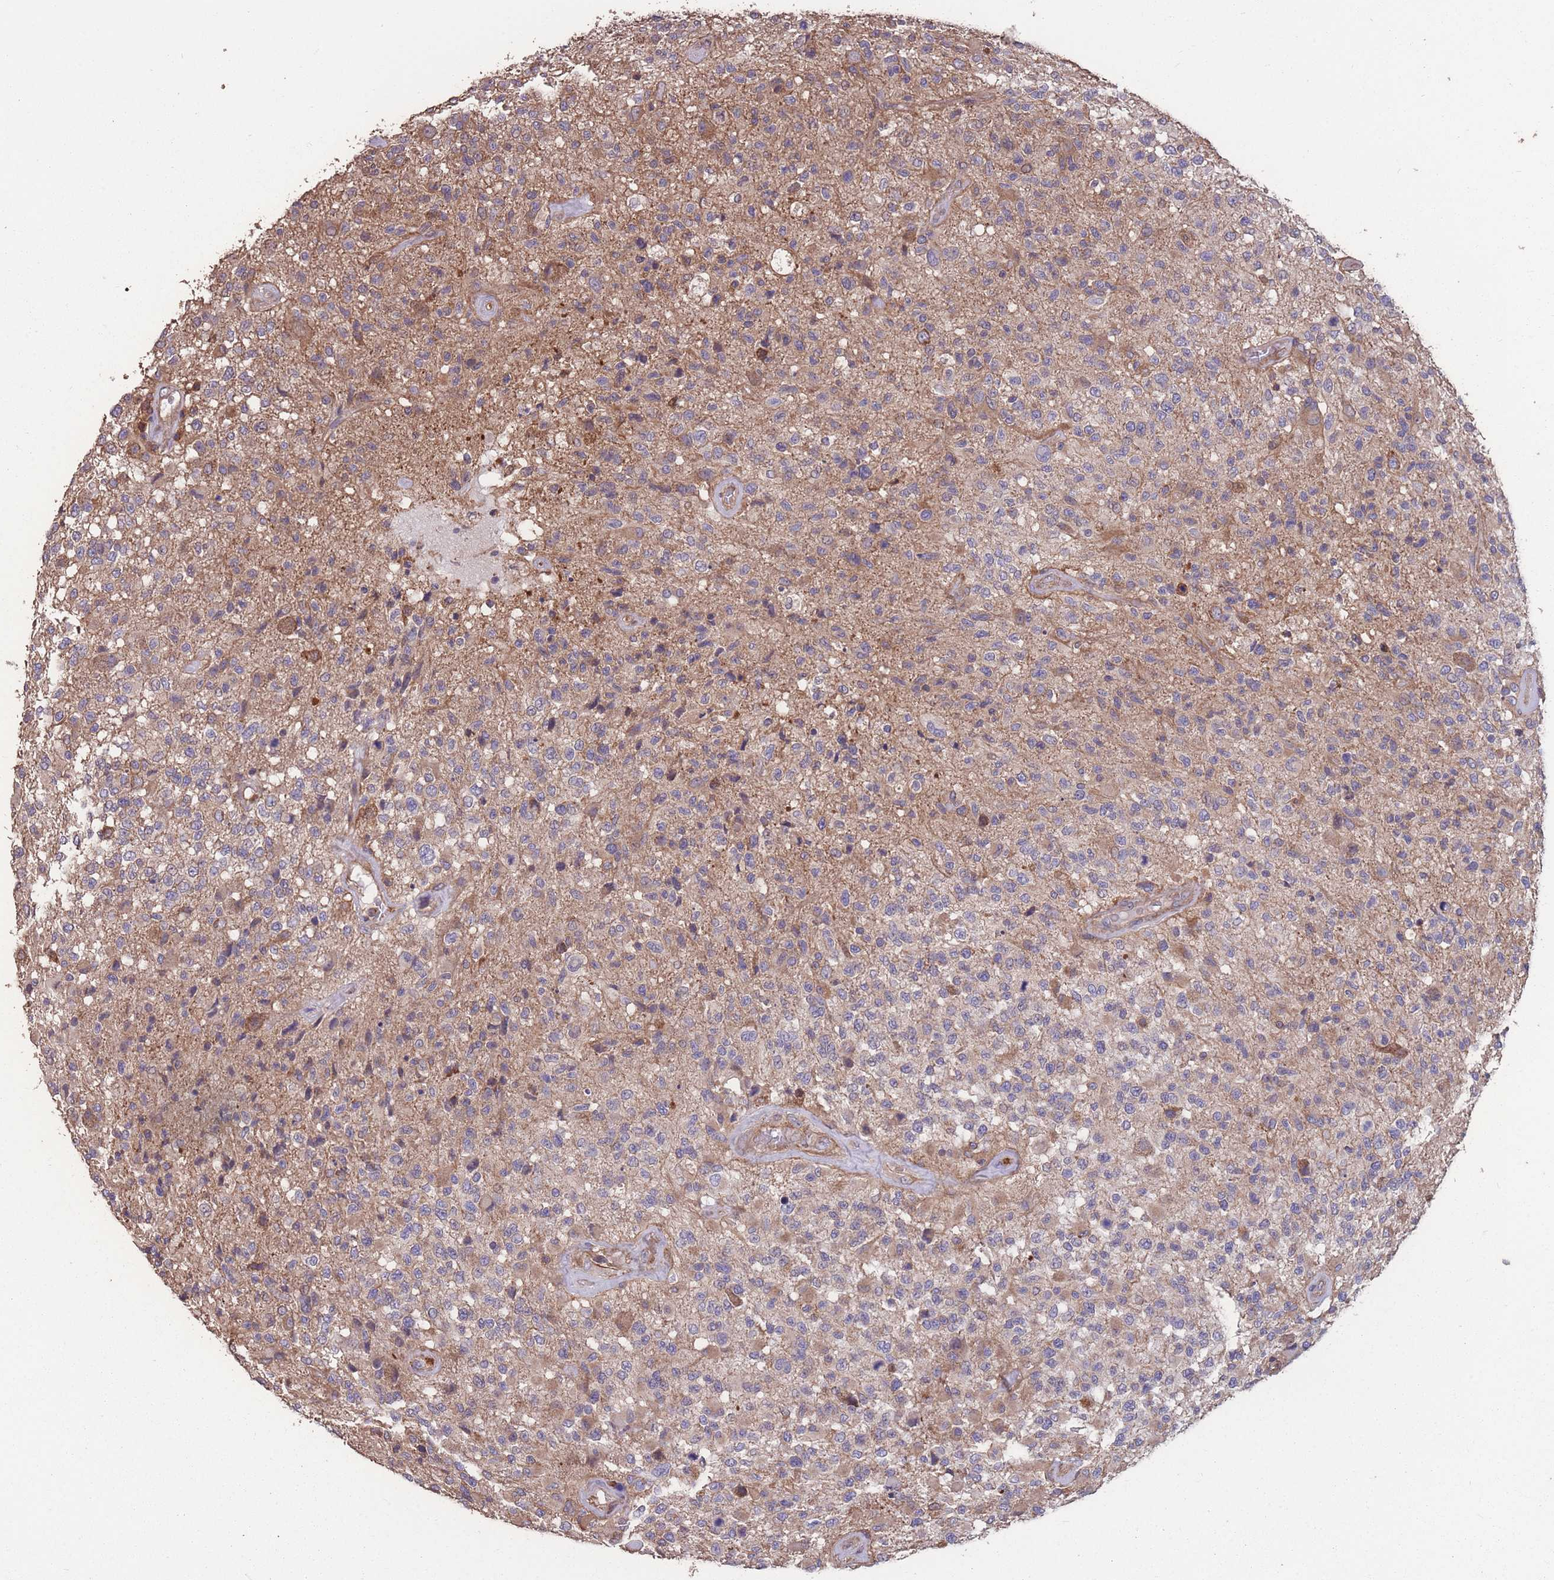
{"staining": {"intensity": "negative", "quantity": "none", "location": "none"}, "tissue": "glioma", "cell_type": "Tumor cells", "image_type": "cancer", "snomed": [{"axis": "morphology", "description": "Glioma, malignant, High grade"}, {"axis": "morphology", "description": "Glioblastoma, NOS"}, {"axis": "topography", "description": "Brain"}], "caption": "Photomicrograph shows no protein expression in tumor cells of glioblastoma tissue. Nuclei are stained in blue.", "gene": "NUDT21", "patient": {"sex": "male", "age": 60}}